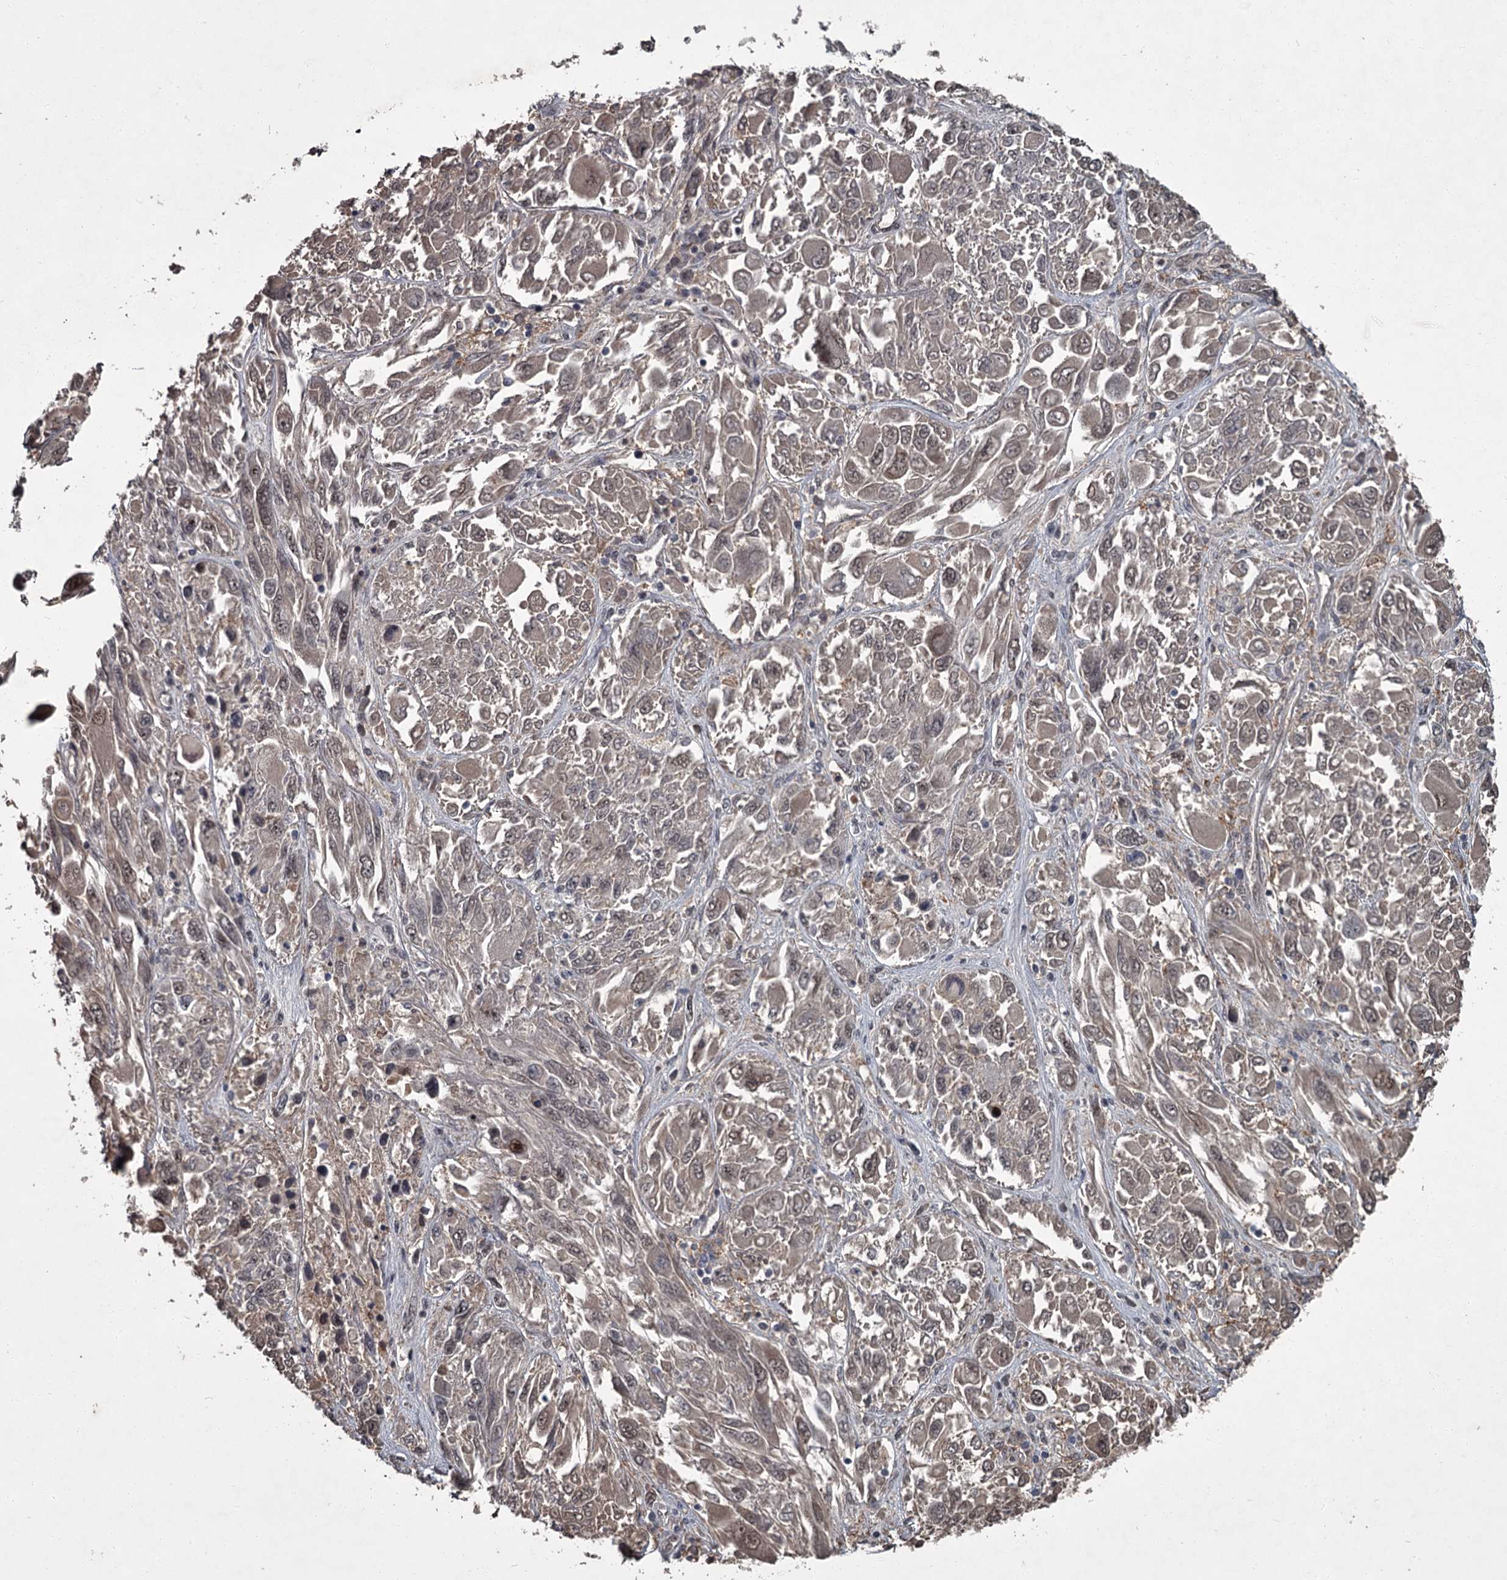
{"staining": {"intensity": "weak", "quantity": ">75%", "location": "nuclear"}, "tissue": "melanoma", "cell_type": "Tumor cells", "image_type": "cancer", "snomed": [{"axis": "morphology", "description": "Malignant melanoma, NOS"}, {"axis": "topography", "description": "Skin"}], "caption": "Tumor cells reveal weak nuclear positivity in approximately >75% of cells in melanoma.", "gene": "FLVCR2", "patient": {"sex": "female", "age": 91}}